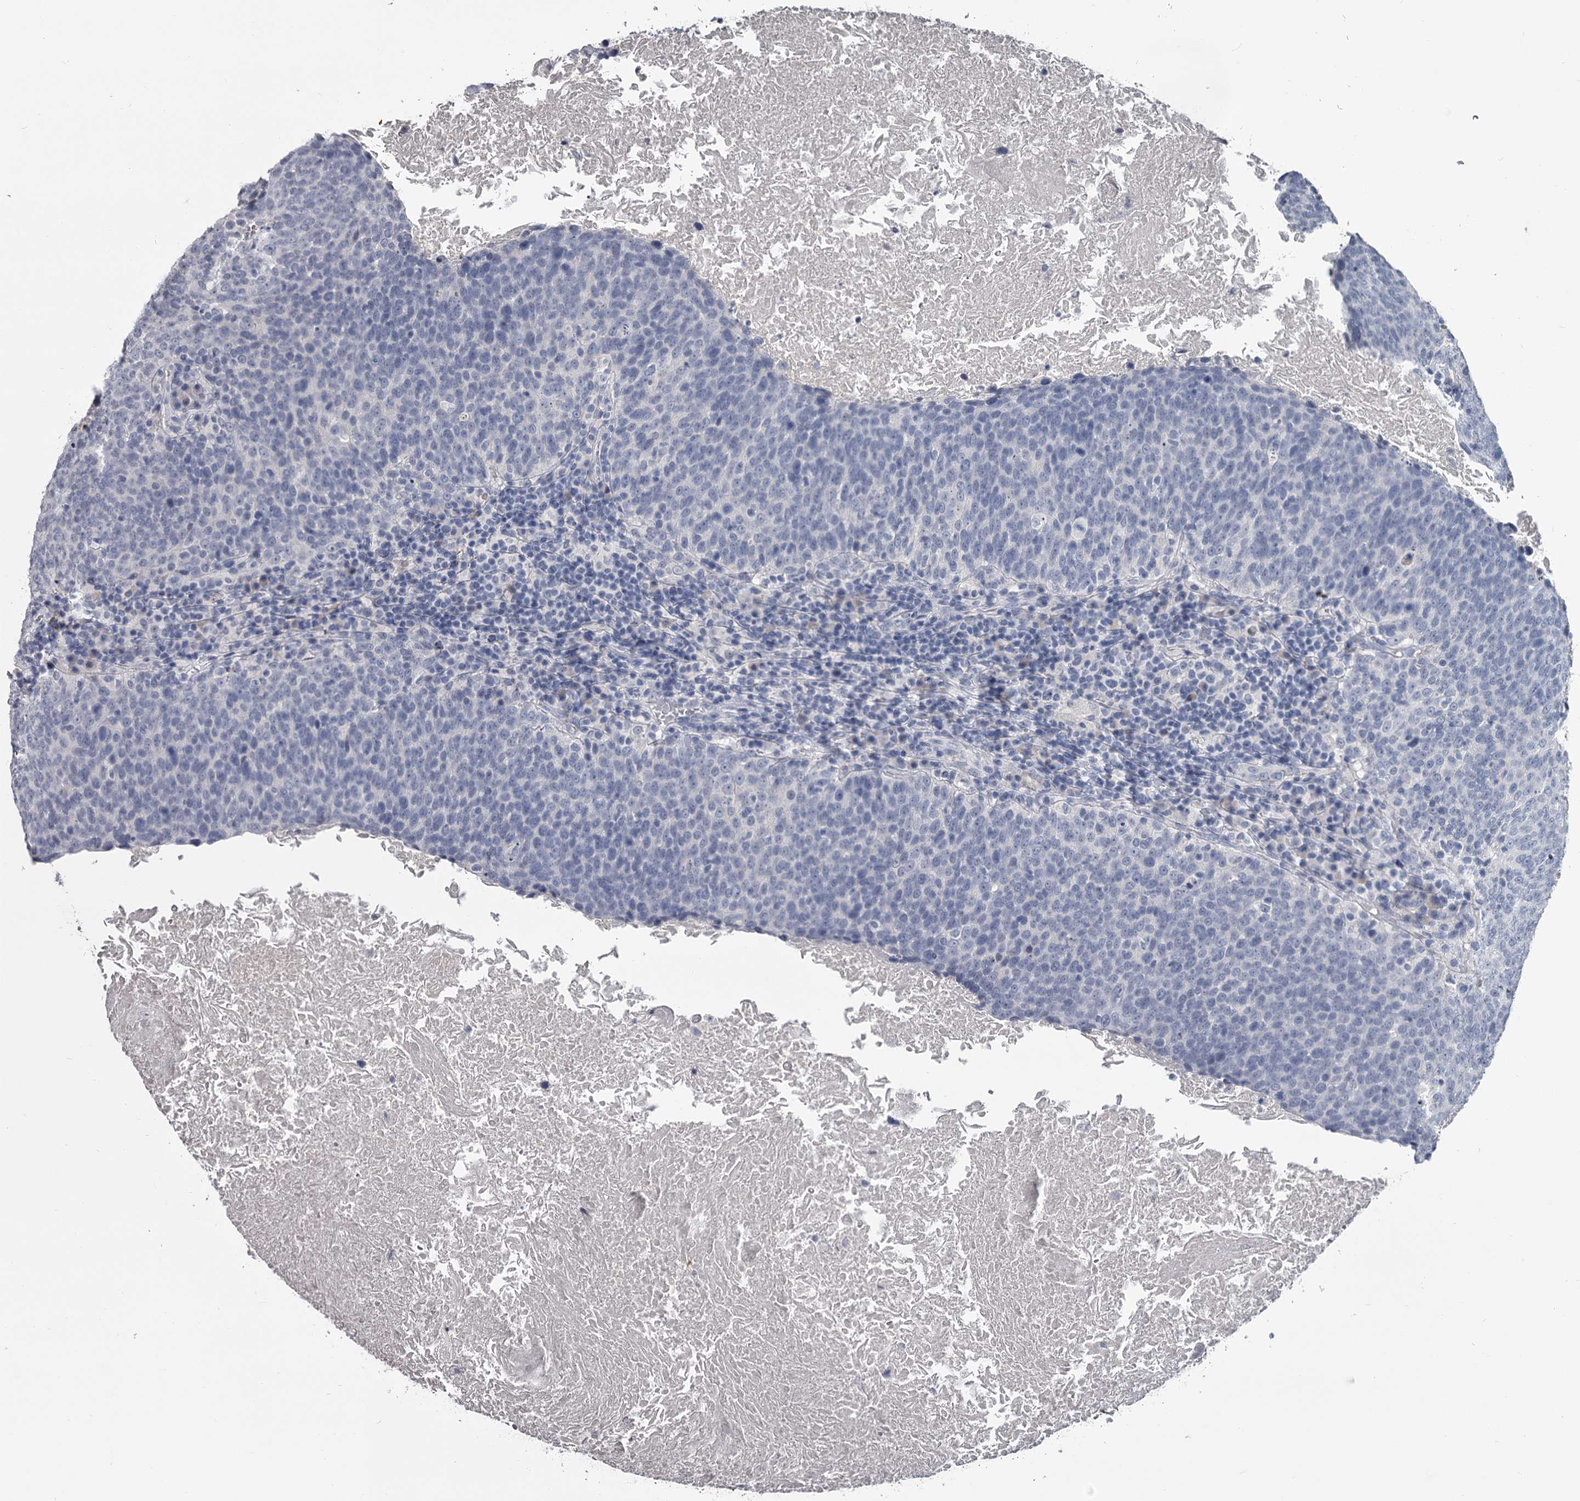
{"staining": {"intensity": "negative", "quantity": "none", "location": "none"}, "tissue": "head and neck cancer", "cell_type": "Tumor cells", "image_type": "cancer", "snomed": [{"axis": "morphology", "description": "Squamous cell carcinoma, NOS"}, {"axis": "morphology", "description": "Squamous cell carcinoma, metastatic, NOS"}, {"axis": "topography", "description": "Lymph node"}, {"axis": "topography", "description": "Head-Neck"}], "caption": "Immunohistochemistry image of neoplastic tissue: head and neck cancer stained with DAB demonstrates no significant protein staining in tumor cells.", "gene": "DAO", "patient": {"sex": "male", "age": 62}}